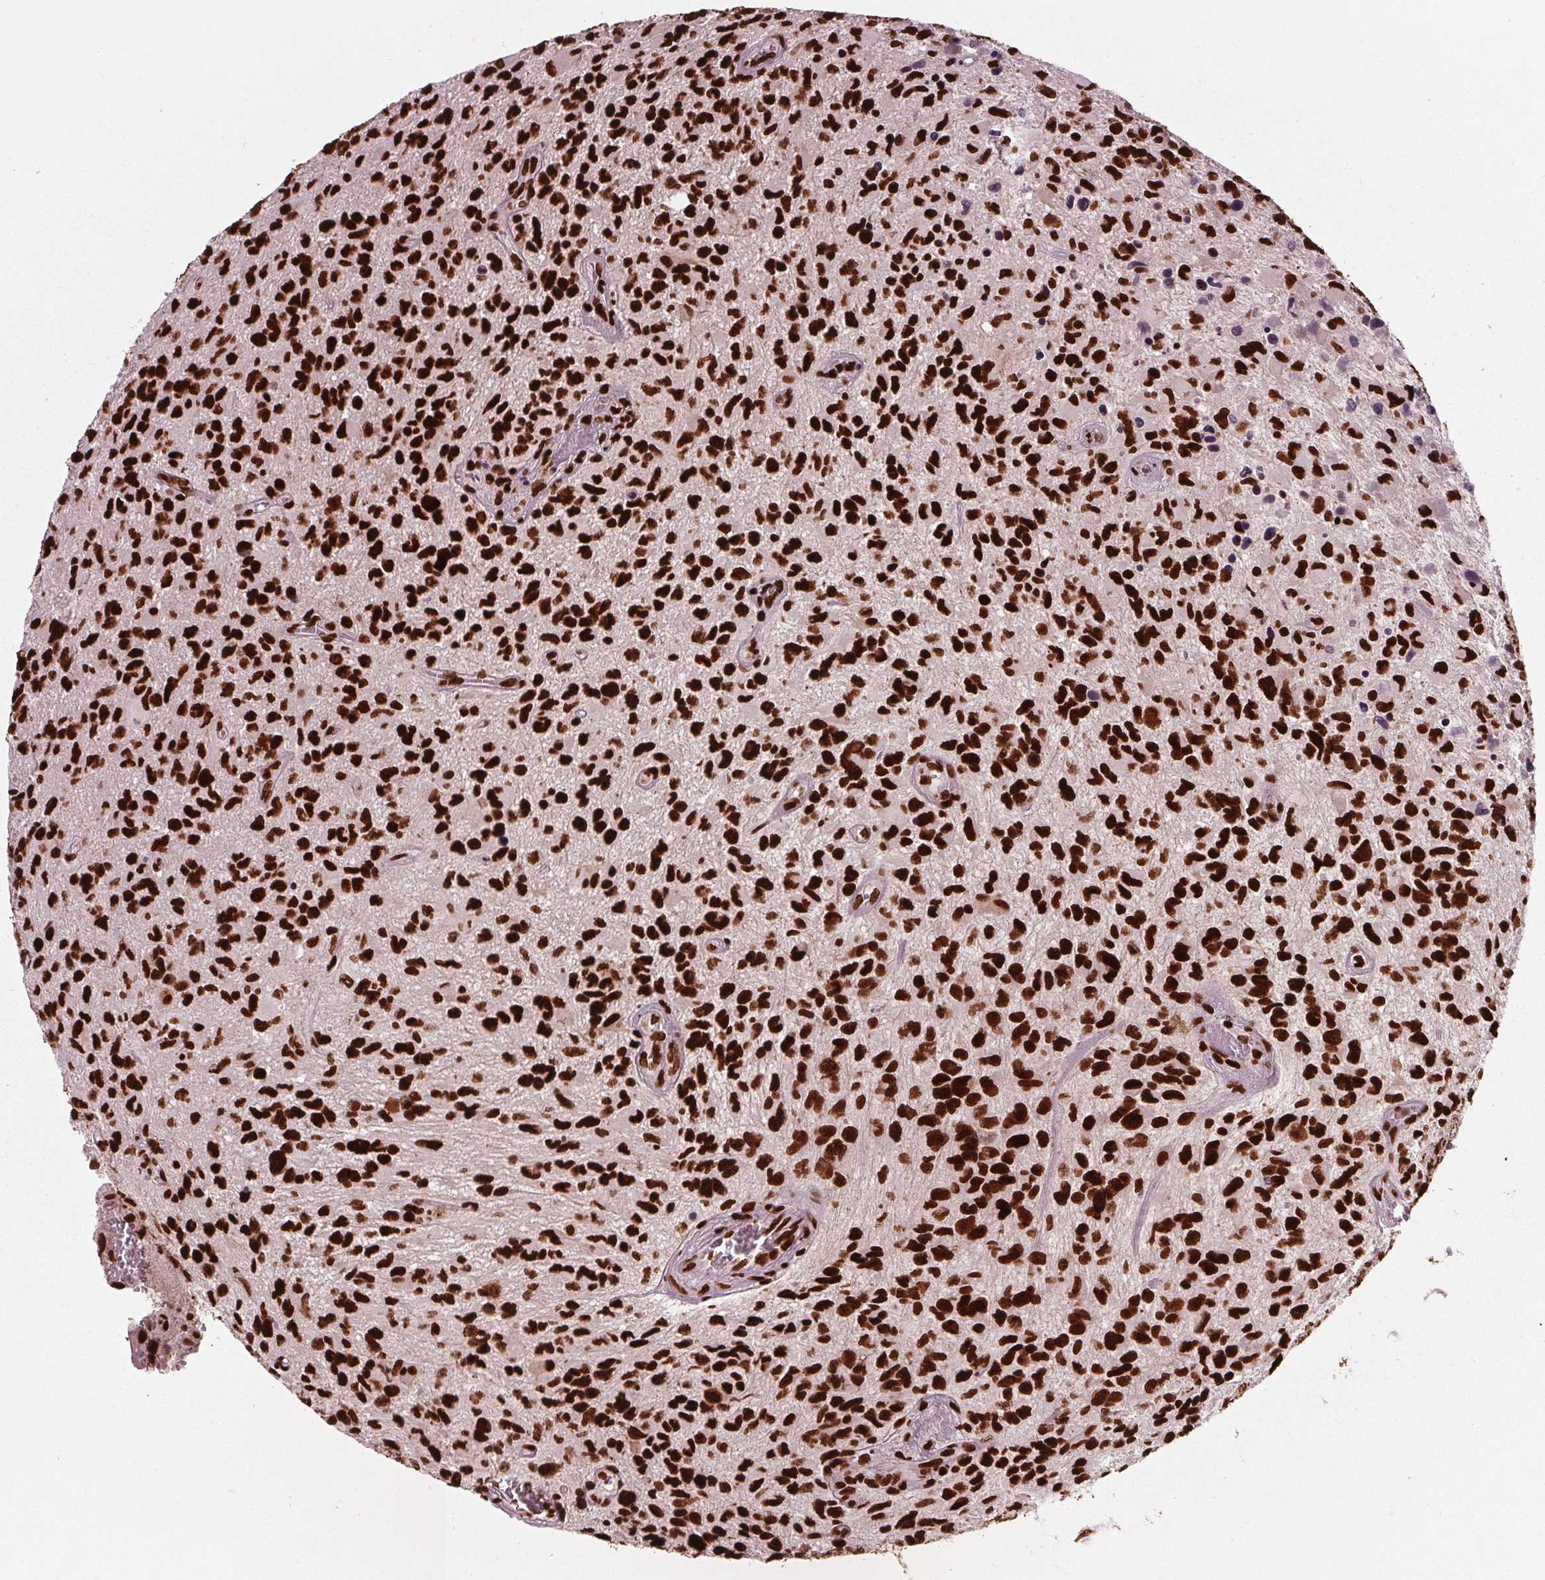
{"staining": {"intensity": "strong", "quantity": ">75%", "location": "nuclear"}, "tissue": "glioma", "cell_type": "Tumor cells", "image_type": "cancer", "snomed": [{"axis": "morphology", "description": "Glioma, malignant, NOS"}, {"axis": "morphology", "description": "Glioma, malignant, High grade"}, {"axis": "topography", "description": "Brain"}], "caption": "There is high levels of strong nuclear positivity in tumor cells of malignant glioma, as demonstrated by immunohistochemical staining (brown color).", "gene": "BRD4", "patient": {"sex": "female", "age": 71}}